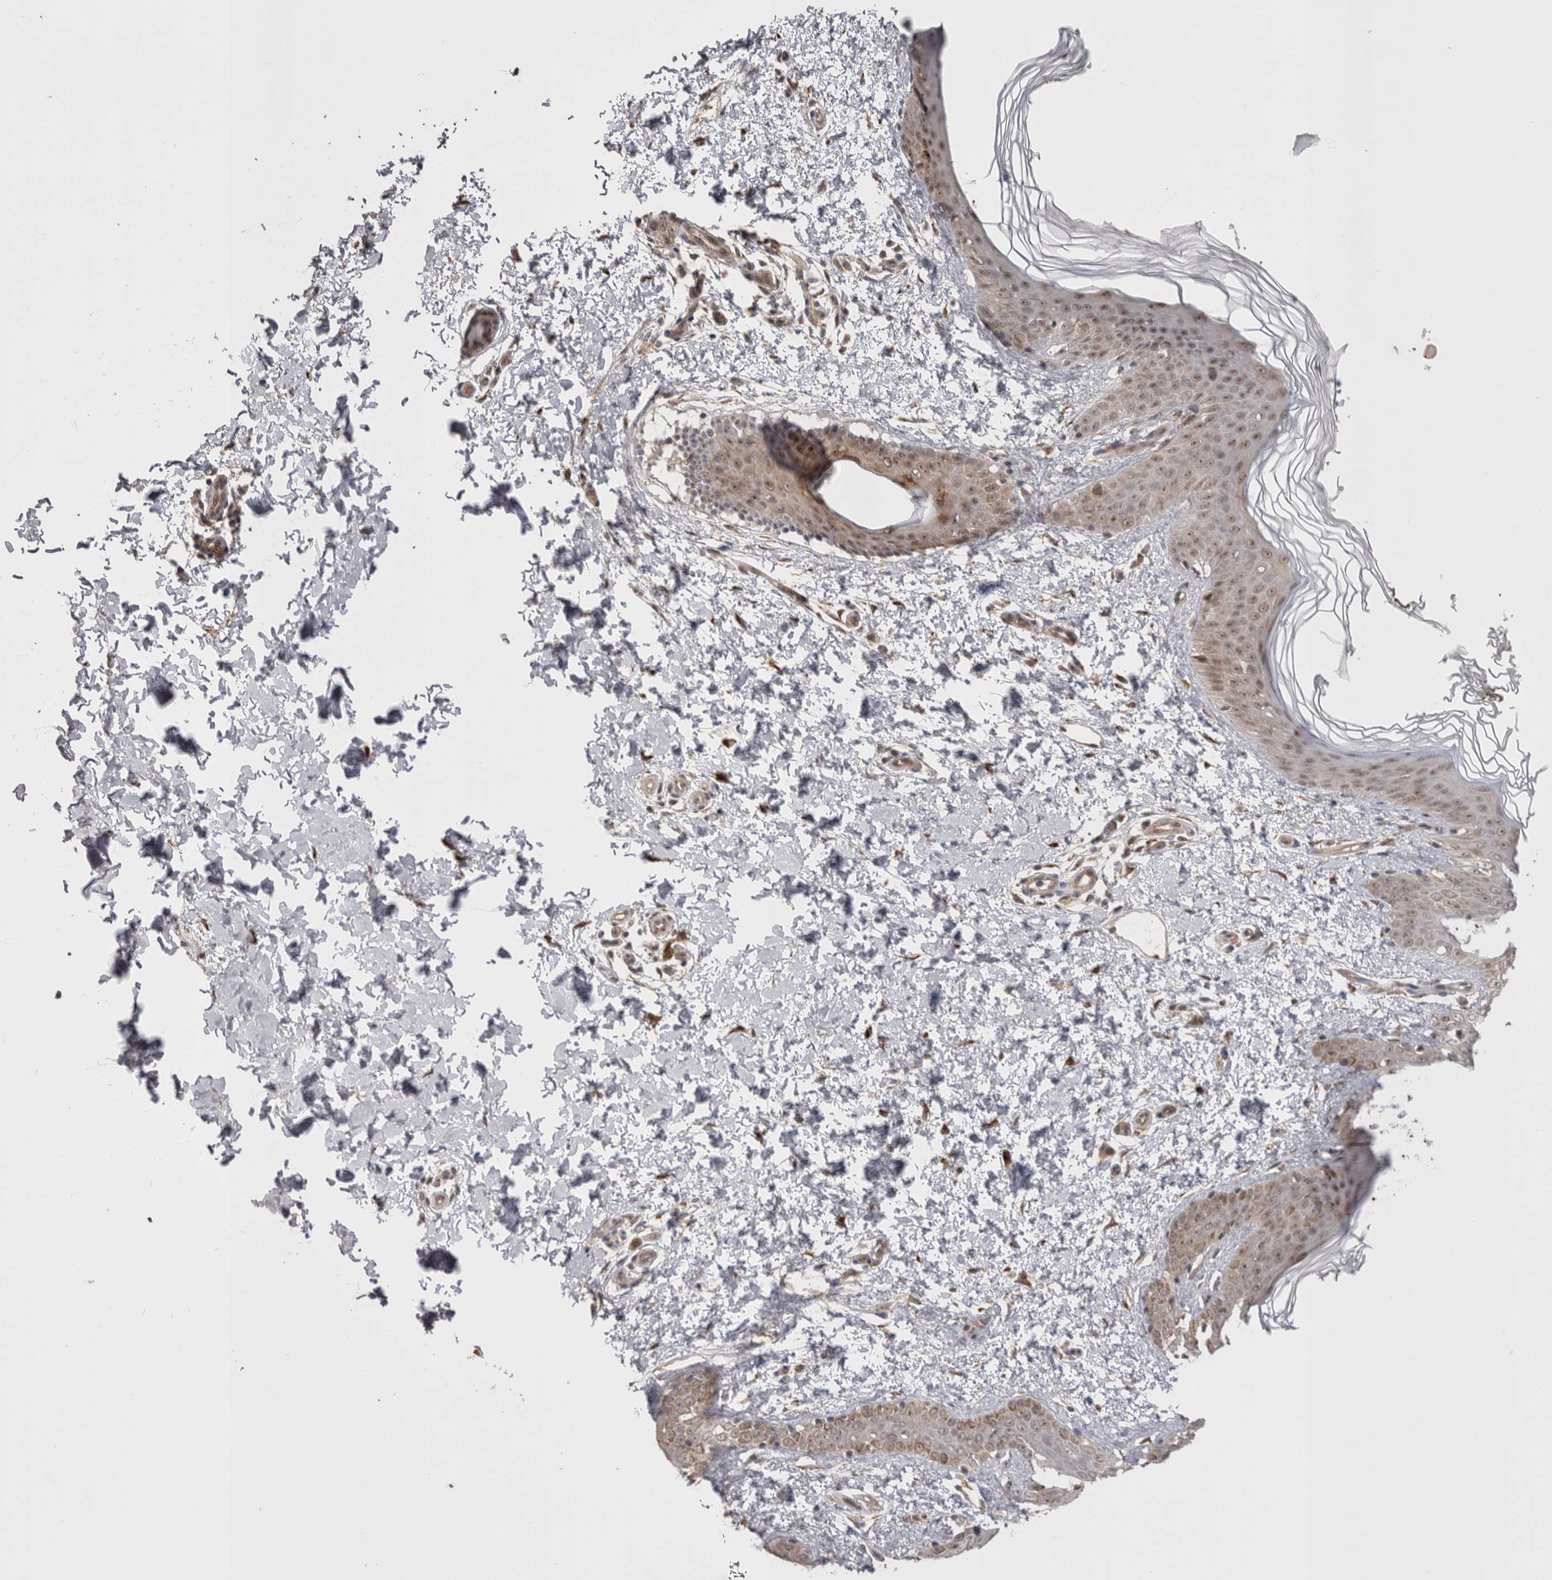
{"staining": {"intensity": "moderate", "quantity": ">75%", "location": "cytoplasmic/membranous,nuclear"}, "tissue": "skin", "cell_type": "Fibroblasts", "image_type": "normal", "snomed": [{"axis": "morphology", "description": "Normal tissue, NOS"}, {"axis": "morphology", "description": "Neoplasm, benign, NOS"}, {"axis": "topography", "description": "Skin"}, {"axis": "topography", "description": "Soft tissue"}], "caption": "An IHC histopathology image of normal tissue is shown. Protein staining in brown labels moderate cytoplasmic/membranous,nuclear positivity in skin within fibroblasts.", "gene": "EXOSC4", "patient": {"sex": "male", "age": 26}}